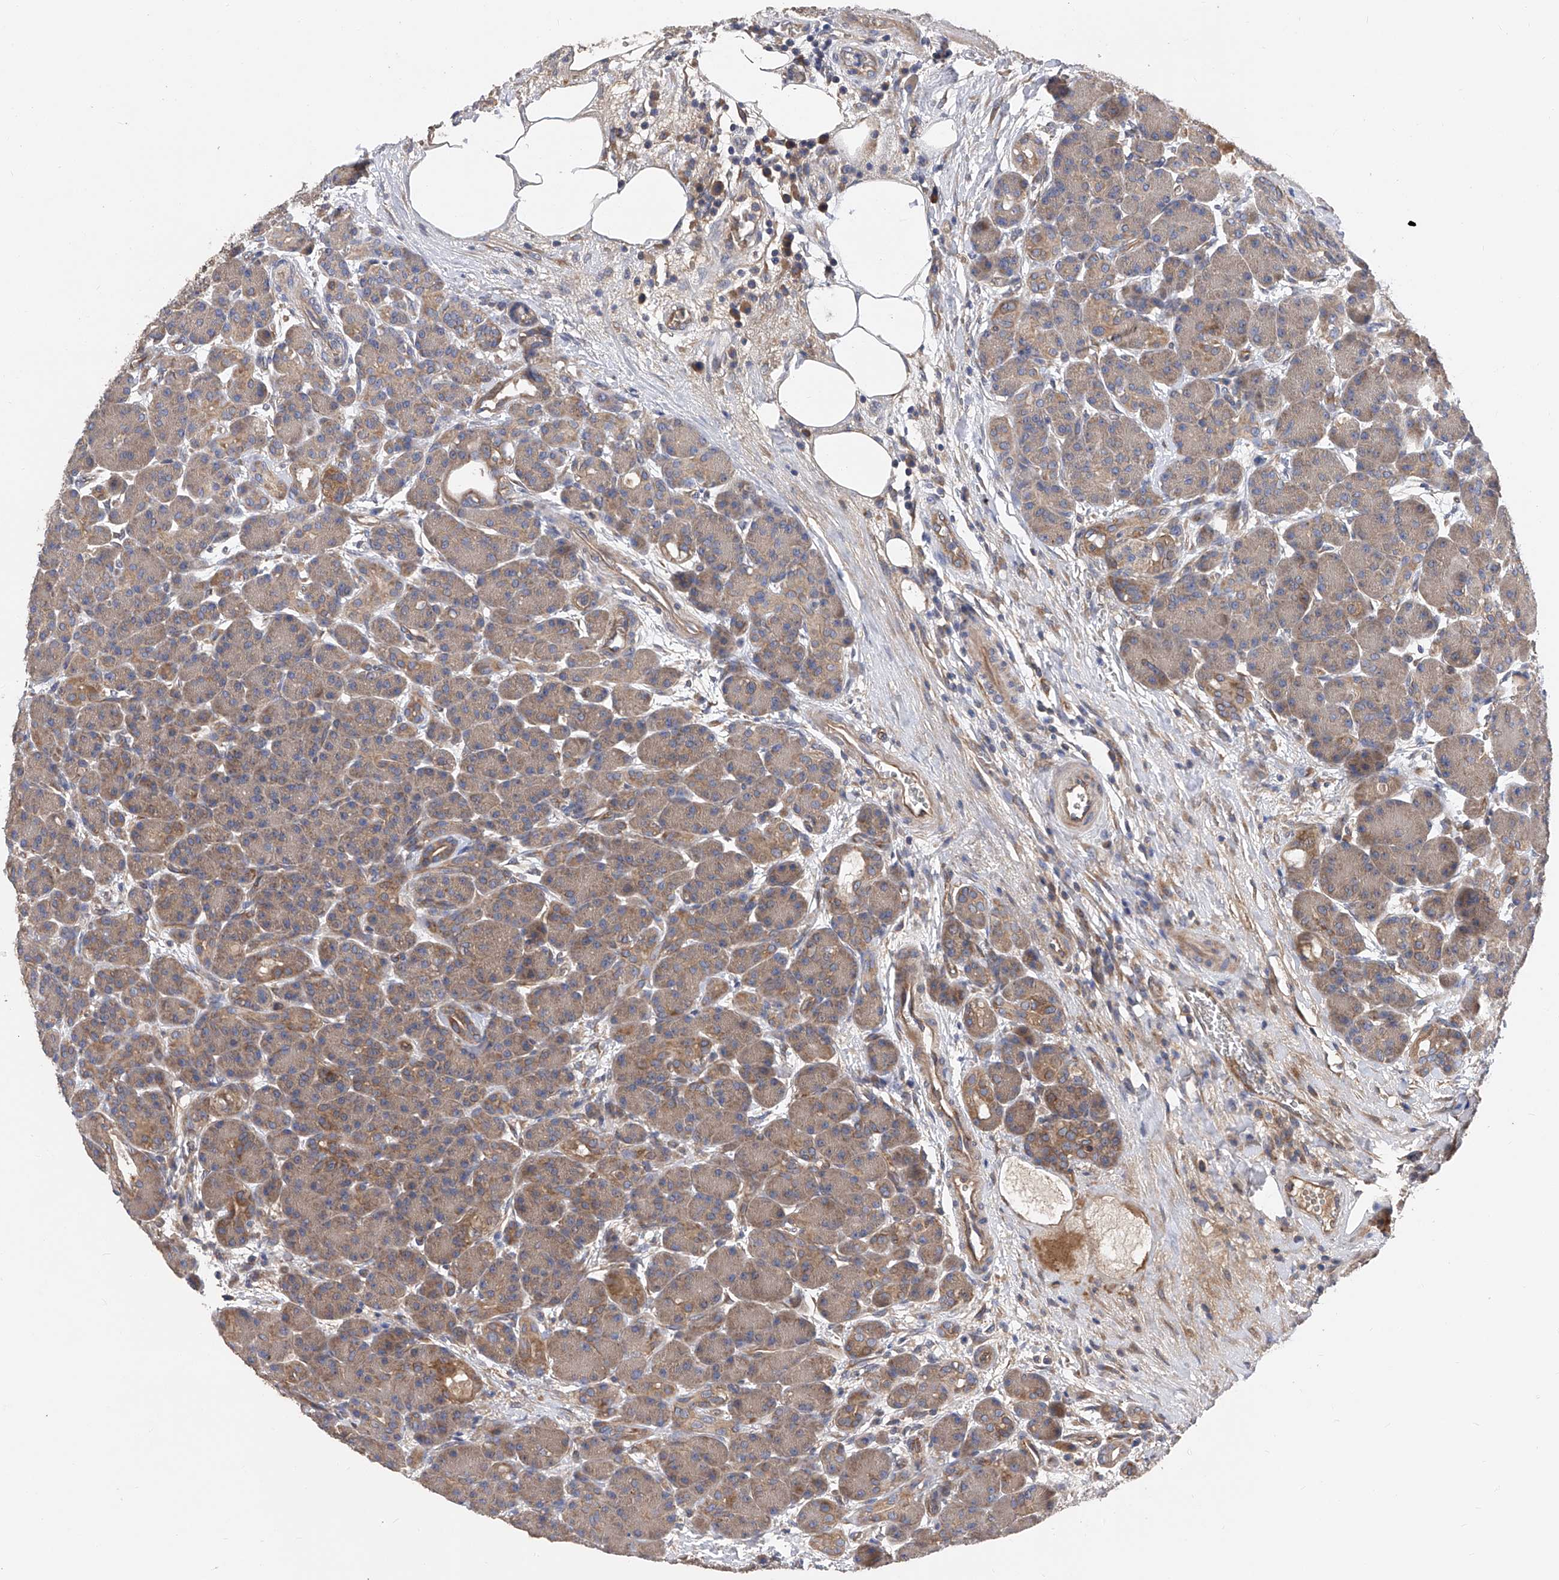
{"staining": {"intensity": "moderate", "quantity": "25%-75%", "location": "cytoplasmic/membranous"}, "tissue": "pancreas", "cell_type": "Exocrine glandular cells", "image_type": "normal", "snomed": [{"axis": "morphology", "description": "Normal tissue, NOS"}, {"axis": "topography", "description": "Pancreas"}], "caption": "Exocrine glandular cells show medium levels of moderate cytoplasmic/membranous positivity in approximately 25%-75% of cells in normal human pancreas. The staining was performed using DAB to visualize the protein expression in brown, while the nuclei were stained in blue with hematoxylin (Magnification: 20x).", "gene": "PTK2", "patient": {"sex": "male", "age": 63}}